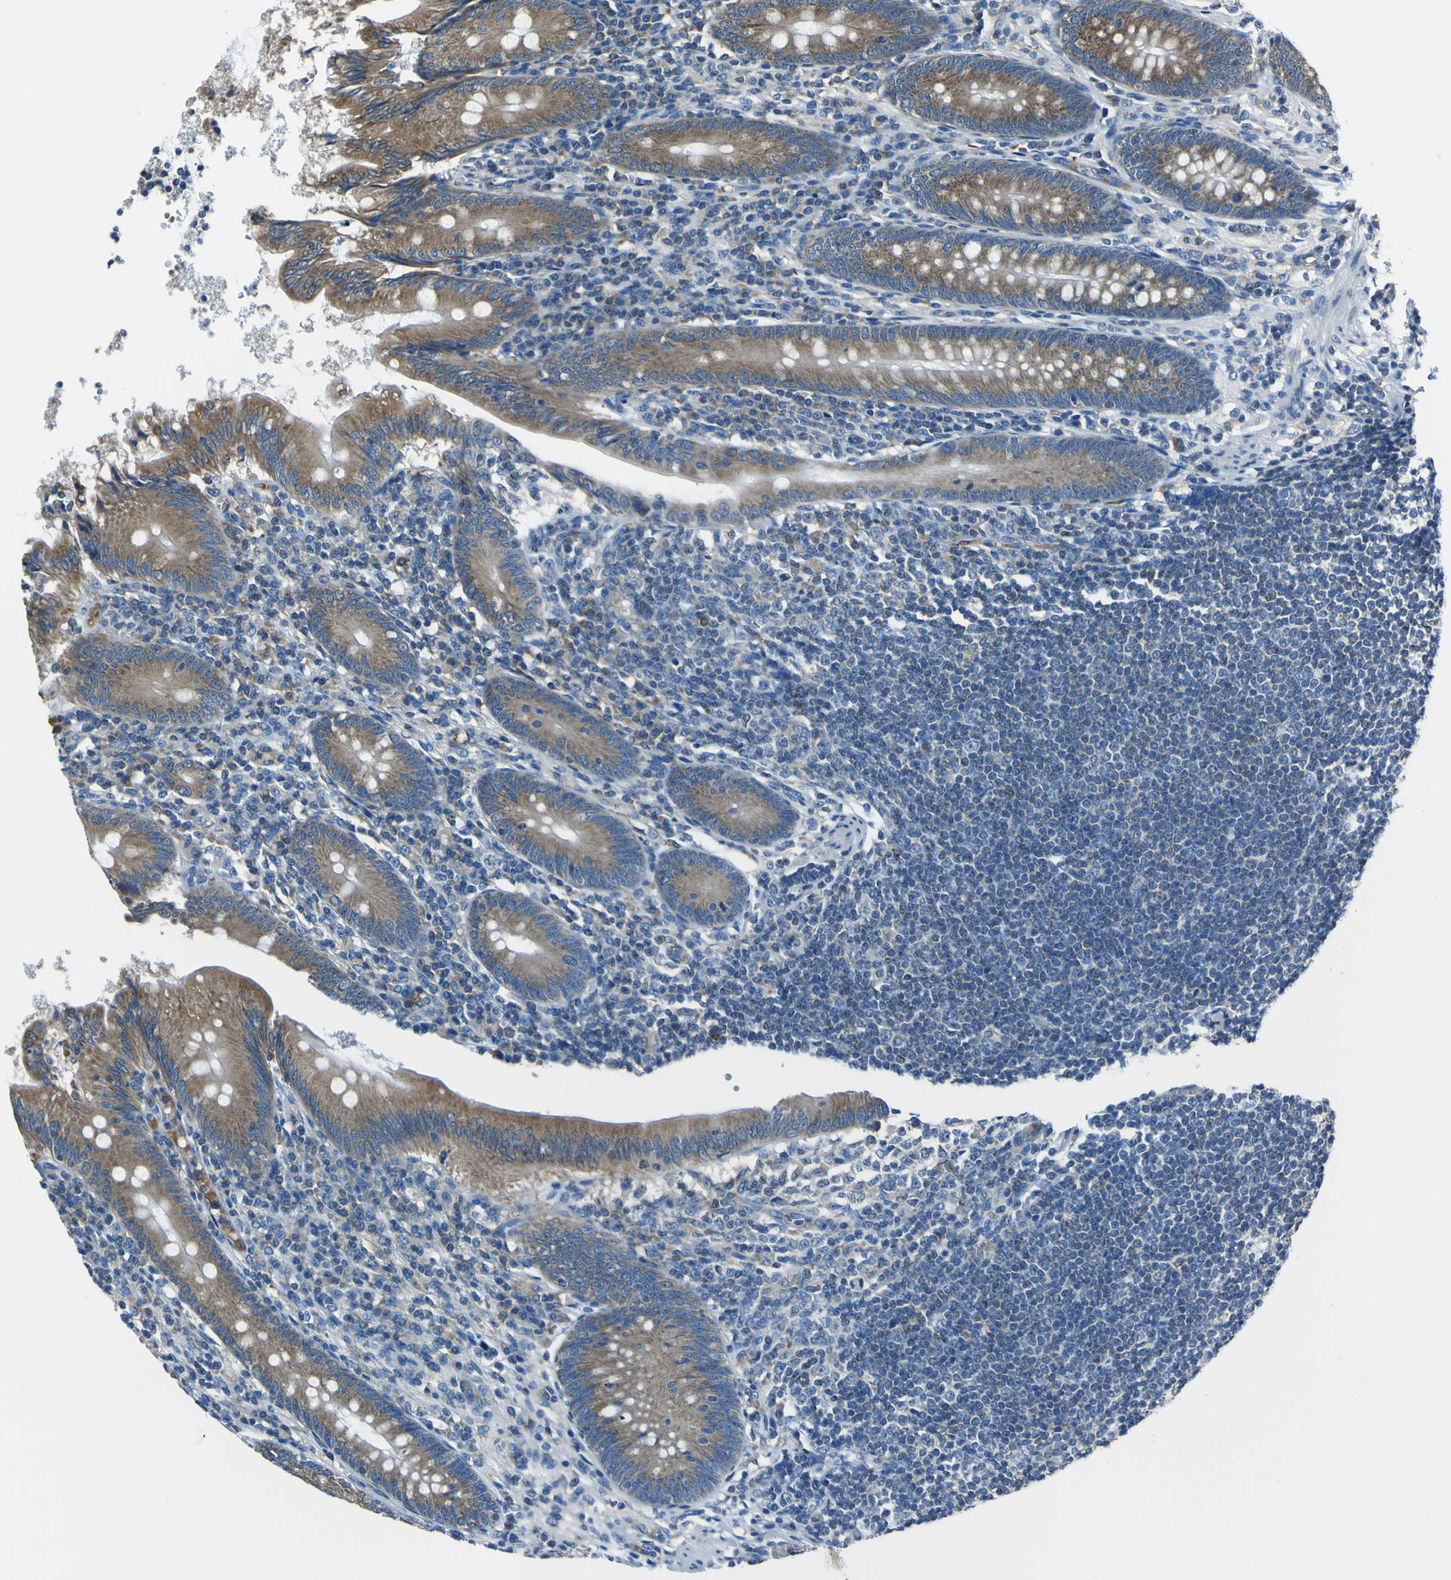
{"staining": {"intensity": "moderate", "quantity": ">75%", "location": "cytoplasmic/membranous"}, "tissue": "appendix", "cell_type": "Glandular cells", "image_type": "normal", "snomed": [{"axis": "morphology", "description": "Normal tissue, NOS"}, {"axis": "morphology", "description": "Inflammation, NOS"}, {"axis": "topography", "description": "Appendix"}], "caption": "Appendix stained with a brown dye shows moderate cytoplasmic/membranous positive staining in approximately >75% of glandular cells.", "gene": "STIM1", "patient": {"sex": "male", "age": 46}}